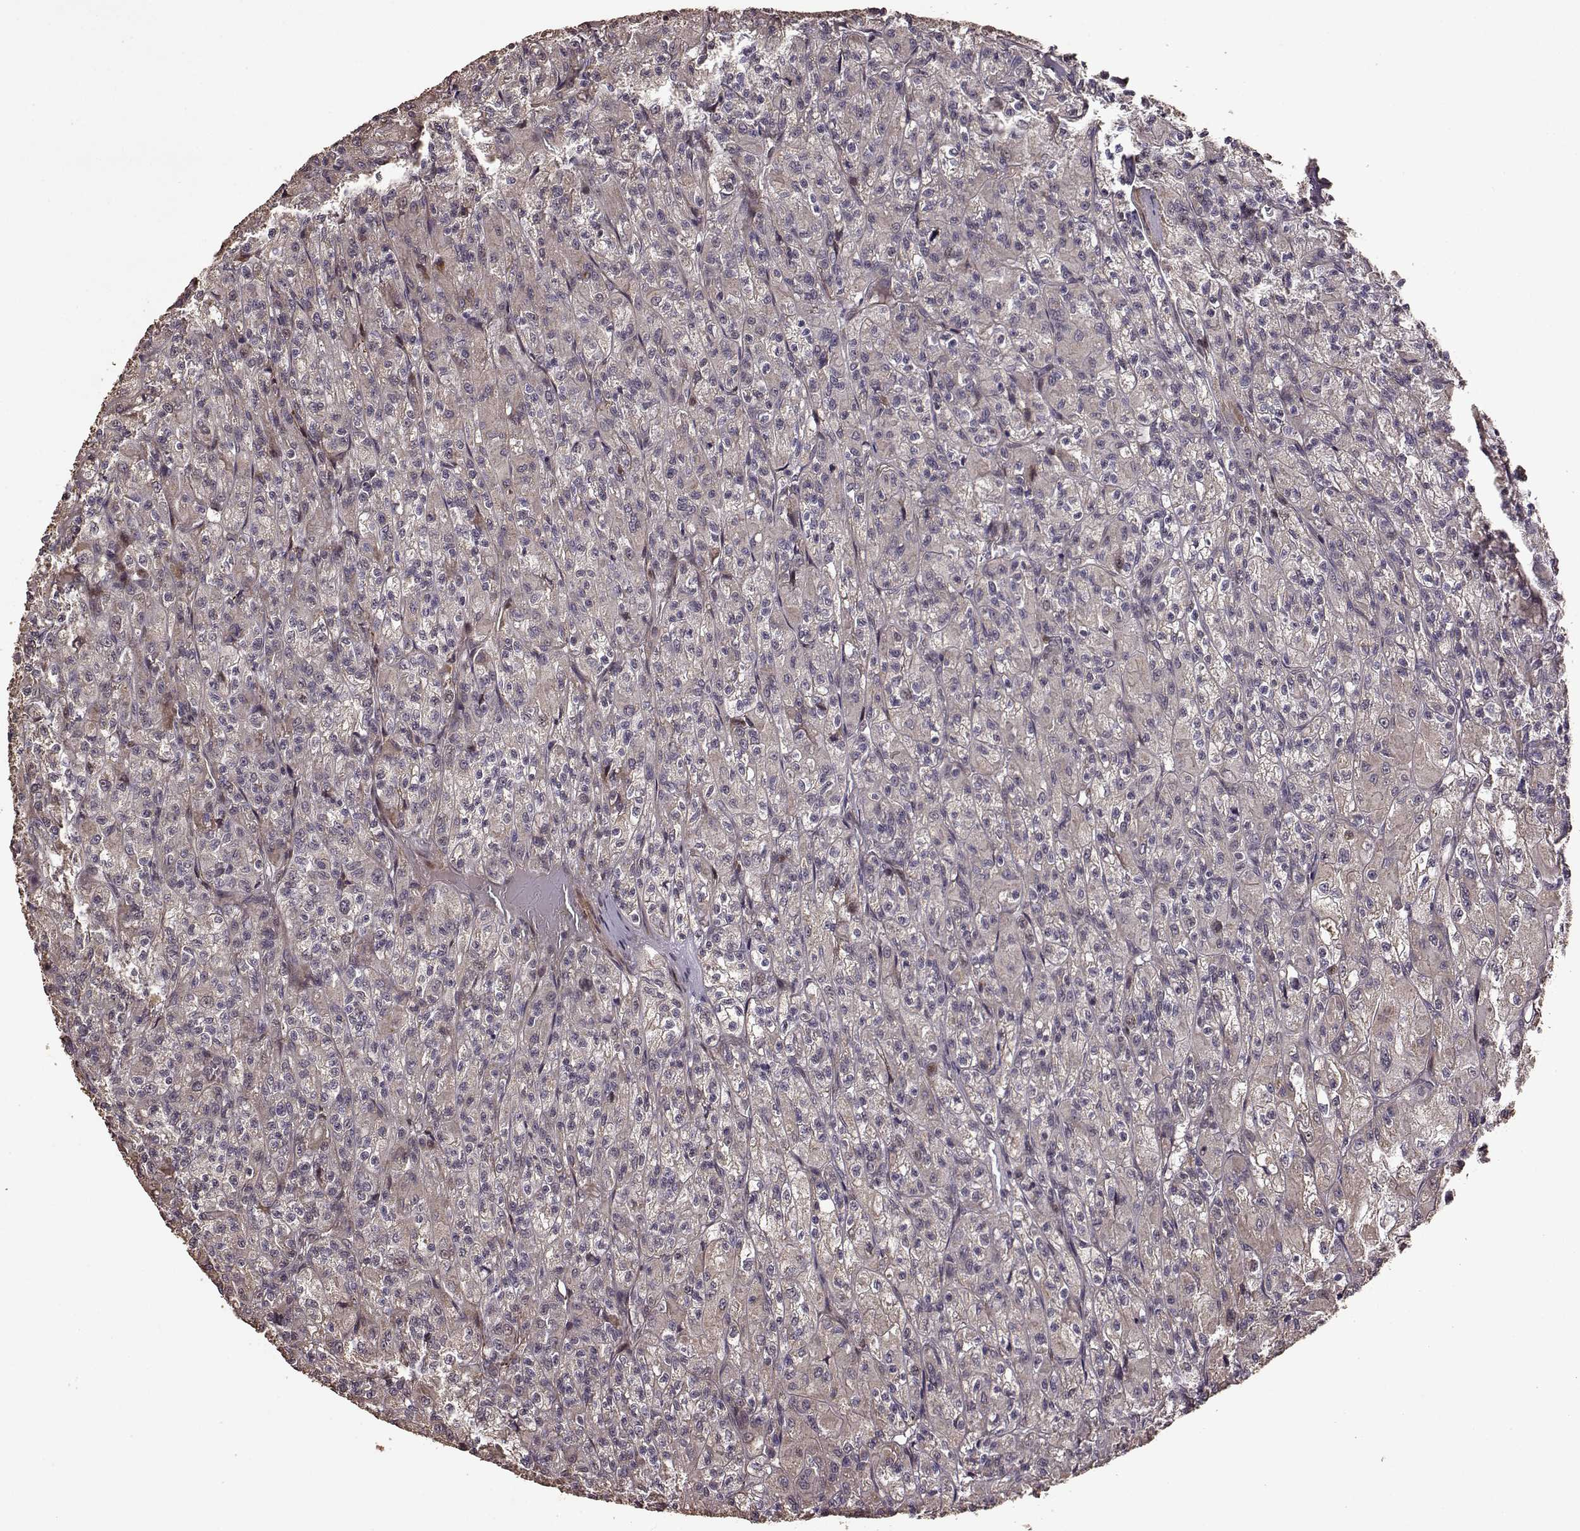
{"staining": {"intensity": "weak", "quantity": "<25%", "location": "cytoplasmic/membranous"}, "tissue": "renal cancer", "cell_type": "Tumor cells", "image_type": "cancer", "snomed": [{"axis": "morphology", "description": "Adenocarcinoma, NOS"}, {"axis": "topography", "description": "Kidney"}], "caption": "Protein analysis of adenocarcinoma (renal) exhibits no significant expression in tumor cells.", "gene": "FBXW11", "patient": {"sex": "female", "age": 70}}